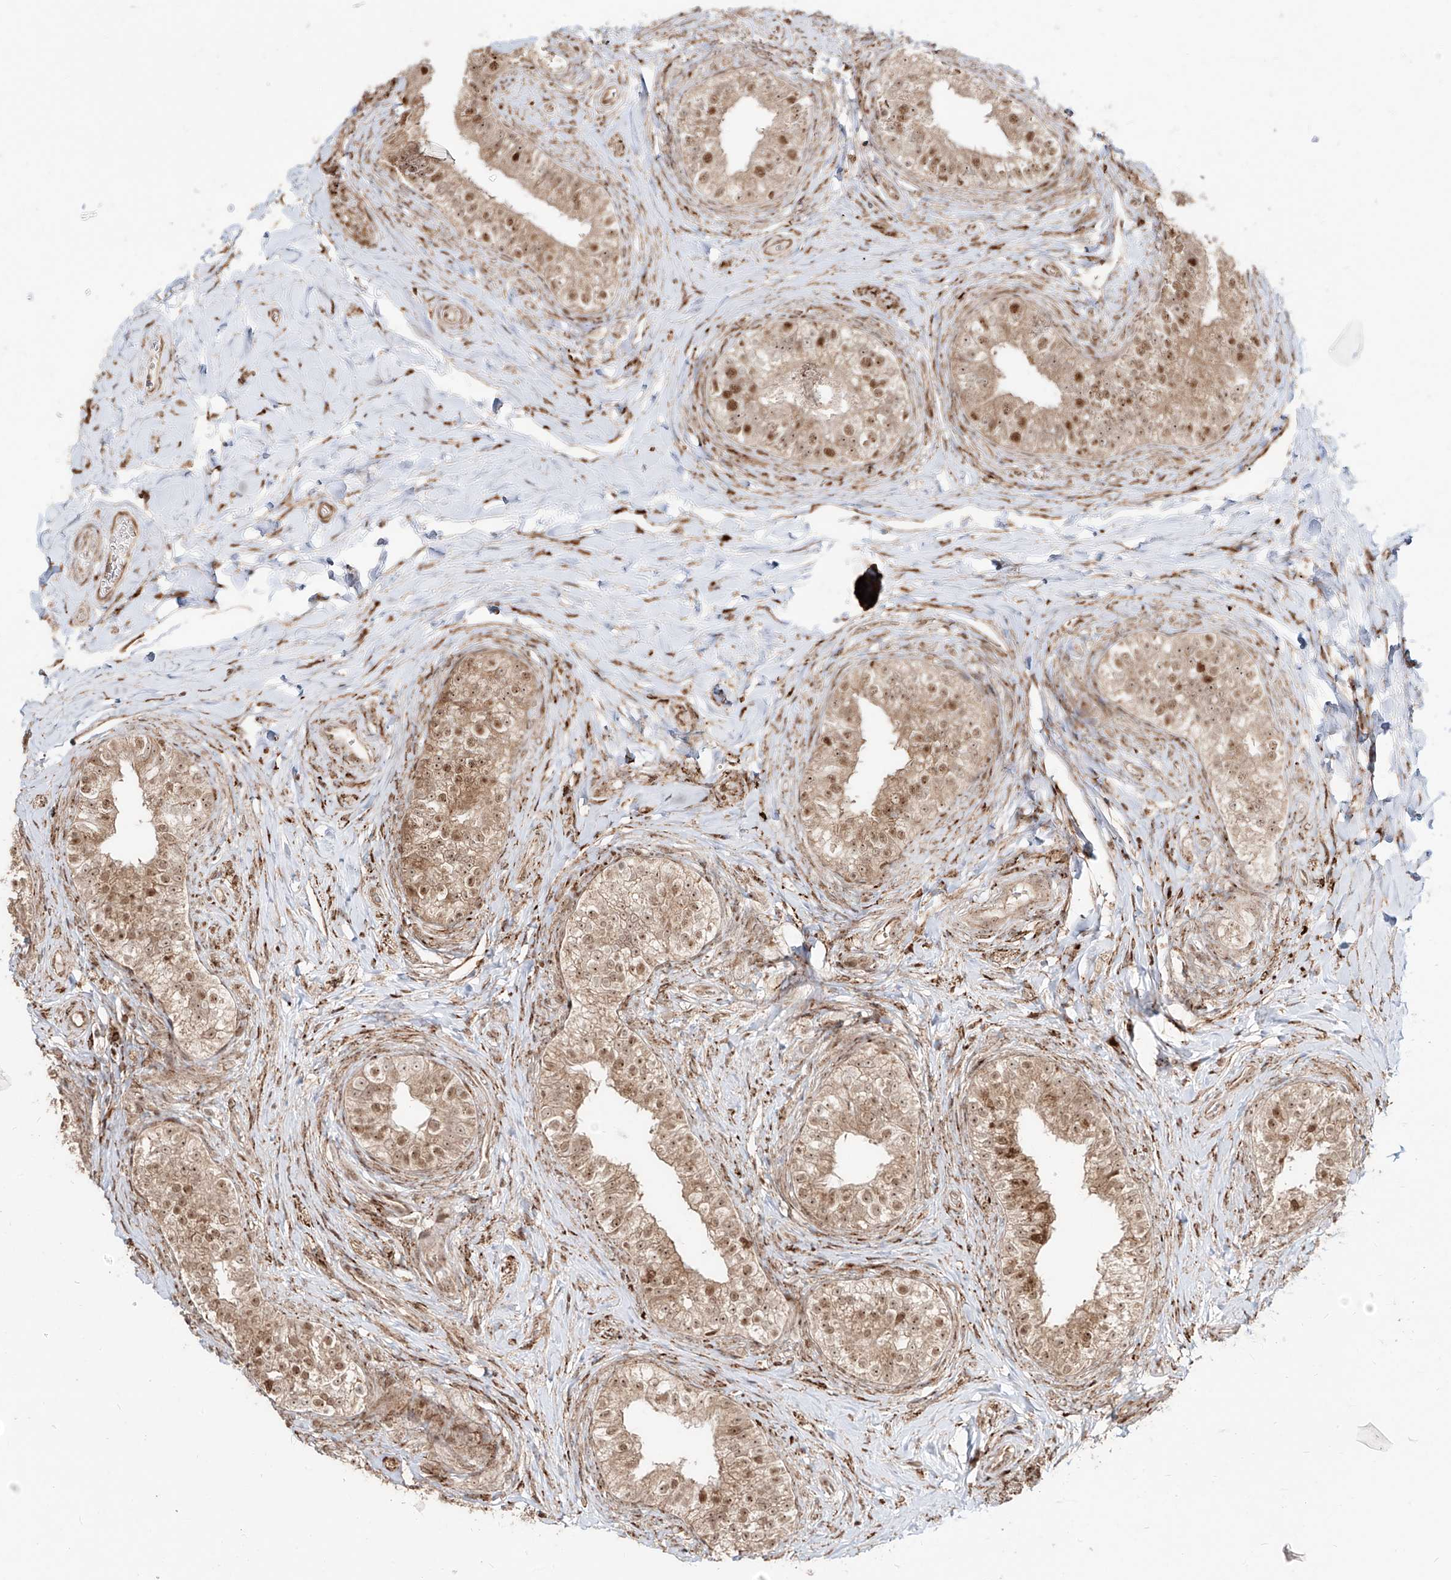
{"staining": {"intensity": "moderate", "quantity": ">75%", "location": "cytoplasmic/membranous,nuclear"}, "tissue": "epididymis", "cell_type": "Glandular cells", "image_type": "normal", "snomed": [{"axis": "morphology", "description": "Normal tissue, NOS"}, {"axis": "topography", "description": "Epididymis"}], "caption": "Epididymis stained with a brown dye shows moderate cytoplasmic/membranous,nuclear positive positivity in about >75% of glandular cells.", "gene": "ZNF710", "patient": {"sex": "male", "age": 49}}